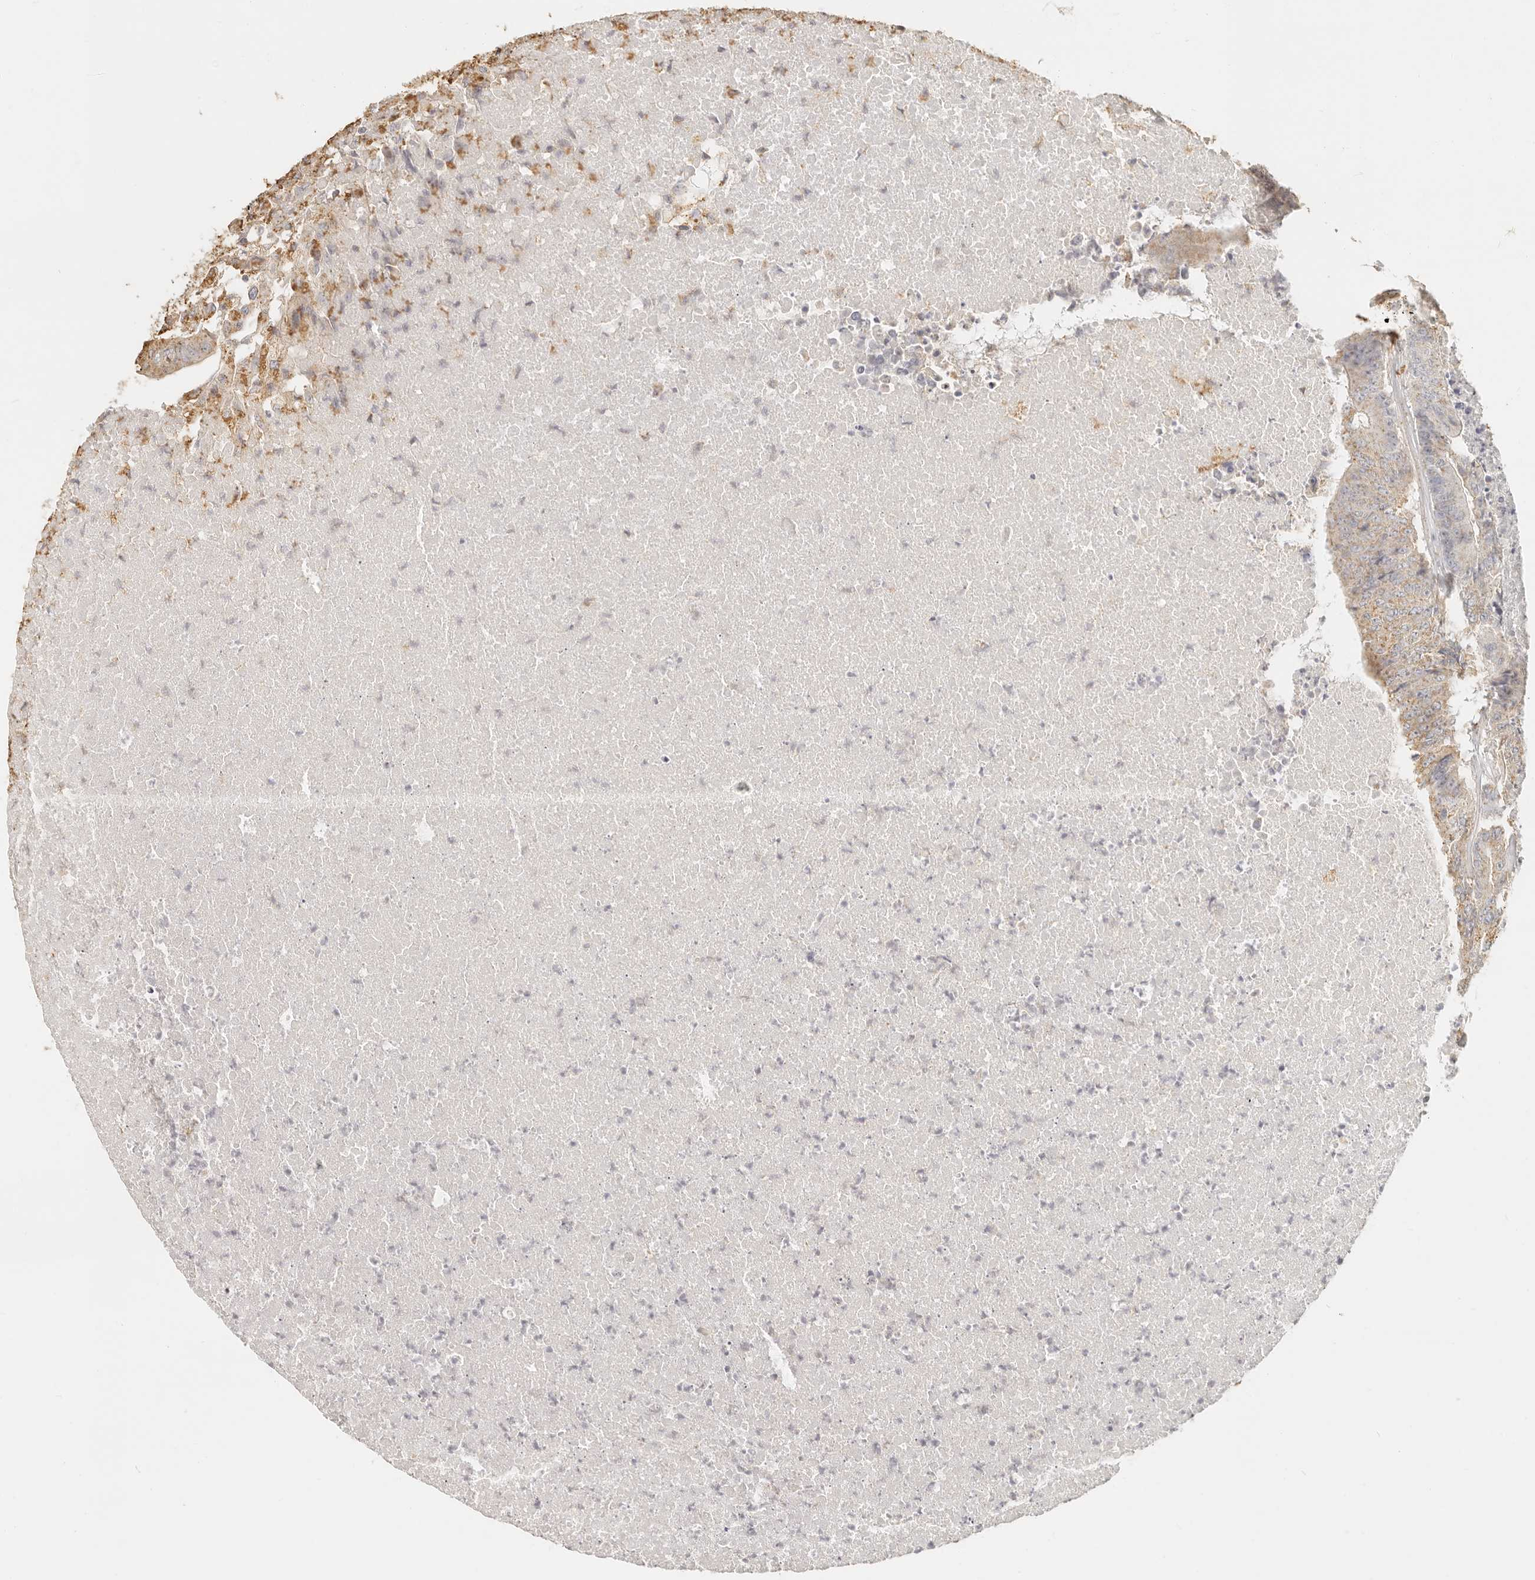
{"staining": {"intensity": "weak", "quantity": ">75%", "location": "cytoplasmic/membranous"}, "tissue": "colorectal cancer", "cell_type": "Tumor cells", "image_type": "cancer", "snomed": [{"axis": "morphology", "description": "Adenocarcinoma, NOS"}, {"axis": "topography", "description": "Colon"}], "caption": "IHC of colorectal cancer displays low levels of weak cytoplasmic/membranous expression in approximately >75% of tumor cells.", "gene": "CNMD", "patient": {"sex": "male", "age": 87}}